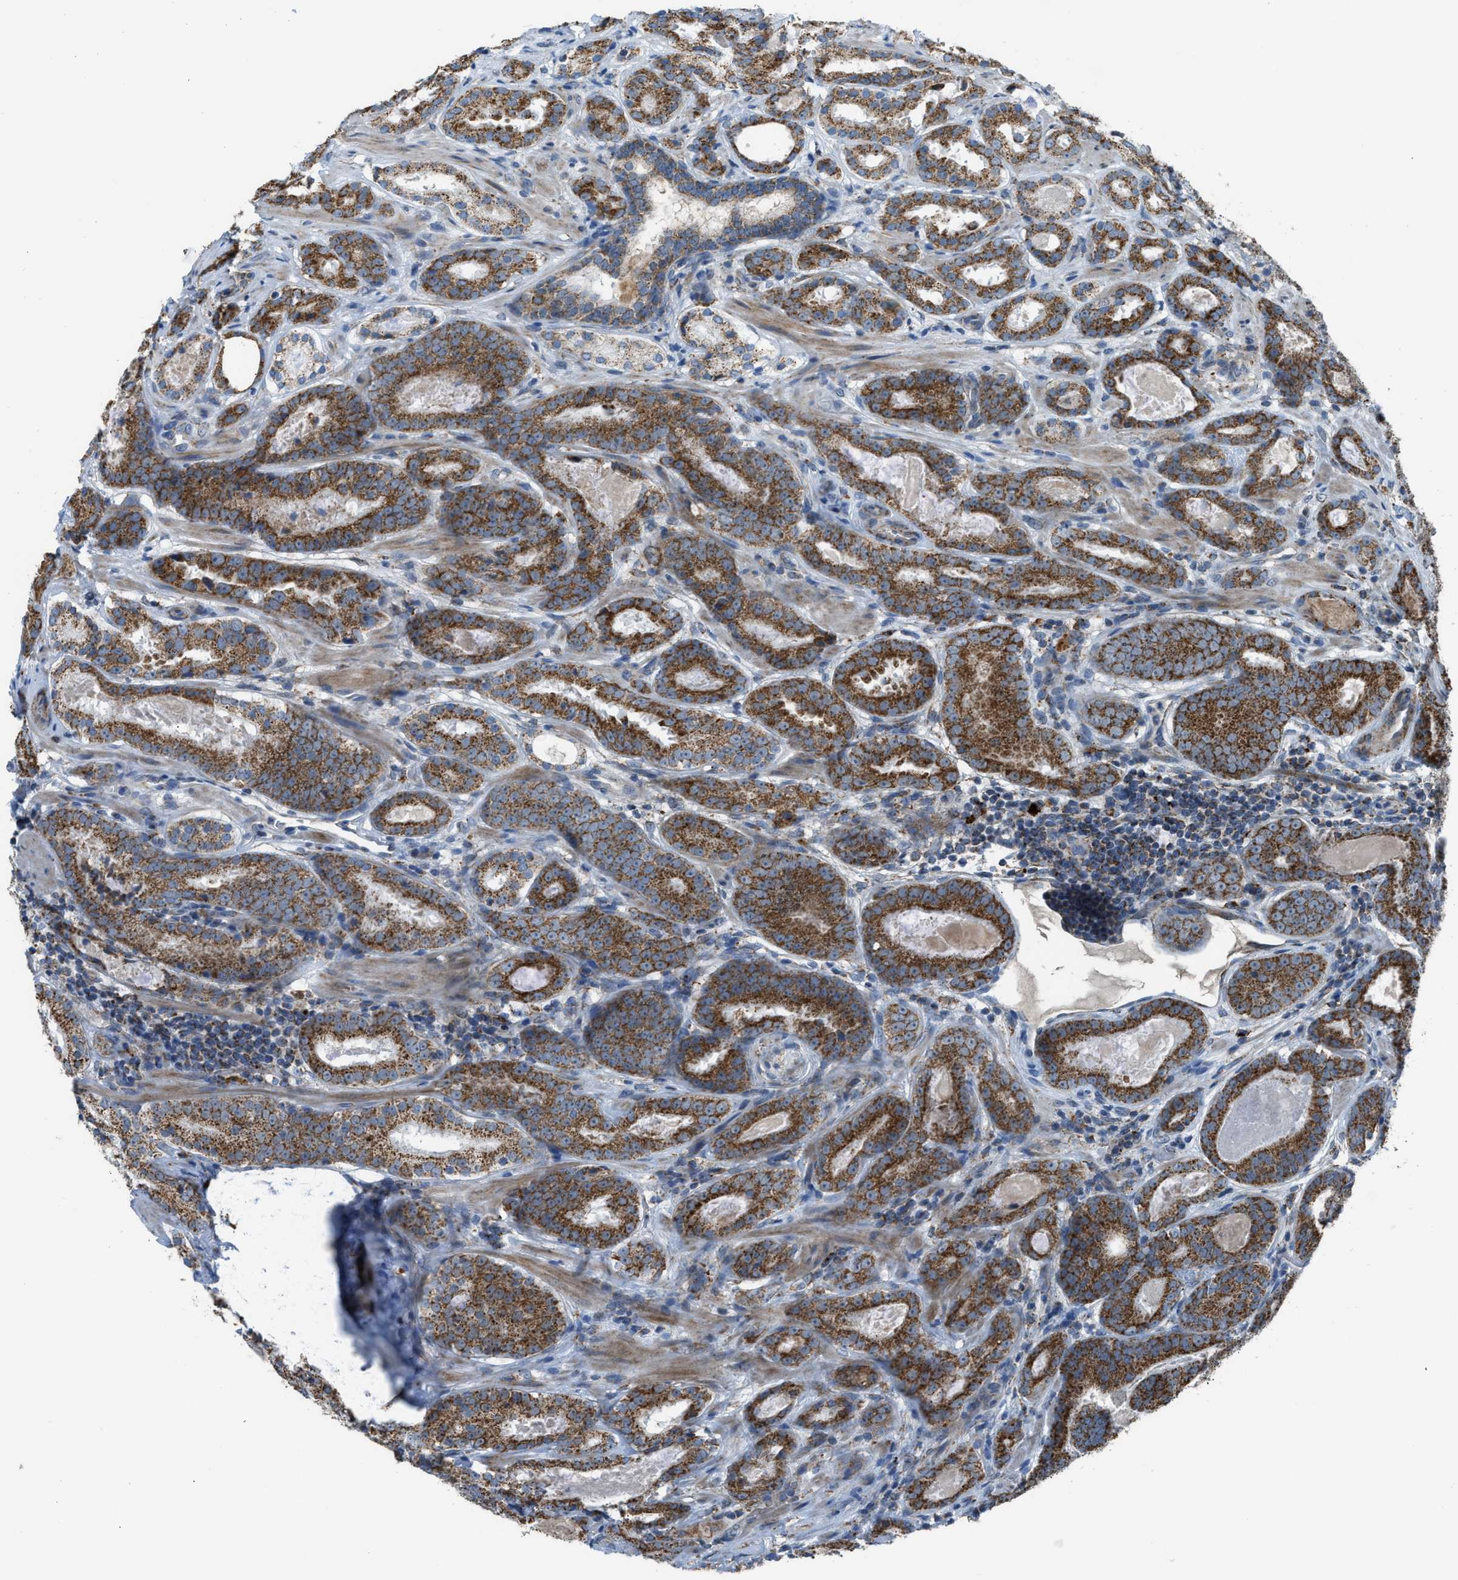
{"staining": {"intensity": "strong", "quantity": ">75%", "location": "cytoplasmic/membranous"}, "tissue": "prostate cancer", "cell_type": "Tumor cells", "image_type": "cancer", "snomed": [{"axis": "morphology", "description": "Adenocarcinoma, Low grade"}, {"axis": "topography", "description": "Prostate"}], "caption": "Protein expression analysis of prostate low-grade adenocarcinoma reveals strong cytoplasmic/membranous expression in approximately >75% of tumor cells.", "gene": "SMIM20", "patient": {"sex": "male", "age": 69}}